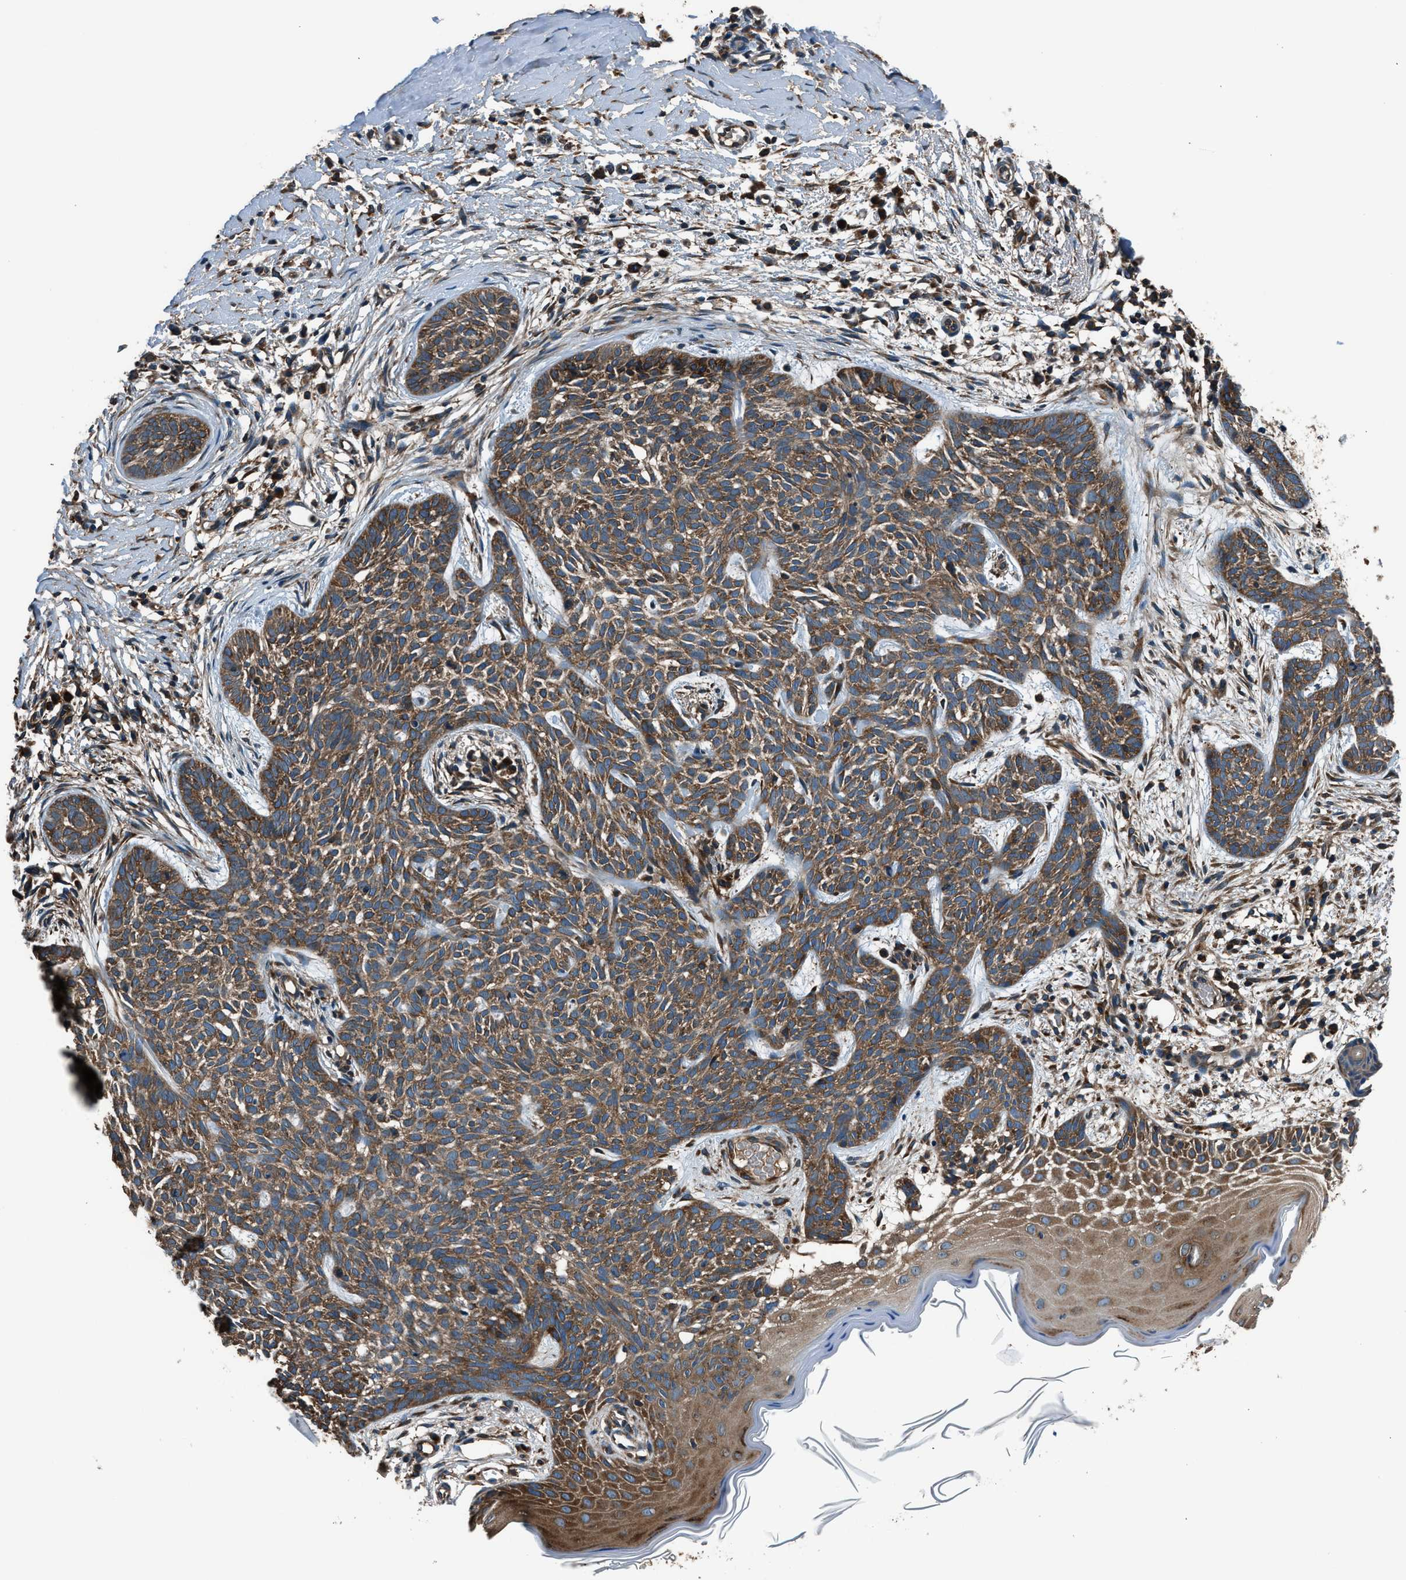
{"staining": {"intensity": "moderate", "quantity": ">75%", "location": "cytoplasmic/membranous"}, "tissue": "skin cancer", "cell_type": "Tumor cells", "image_type": "cancer", "snomed": [{"axis": "morphology", "description": "Basal cell carcinoma"}, {"axis": "topography", "description": "Skin"}], "caption": "Brown immunohistochemical staining in human skin basal cell carcinoma shows moderate cytoplasmic/membranous staining in about >75% of tumor cells.", "gene": "ARFGAP2", "patient": {"sex": "female", "age": 59}}